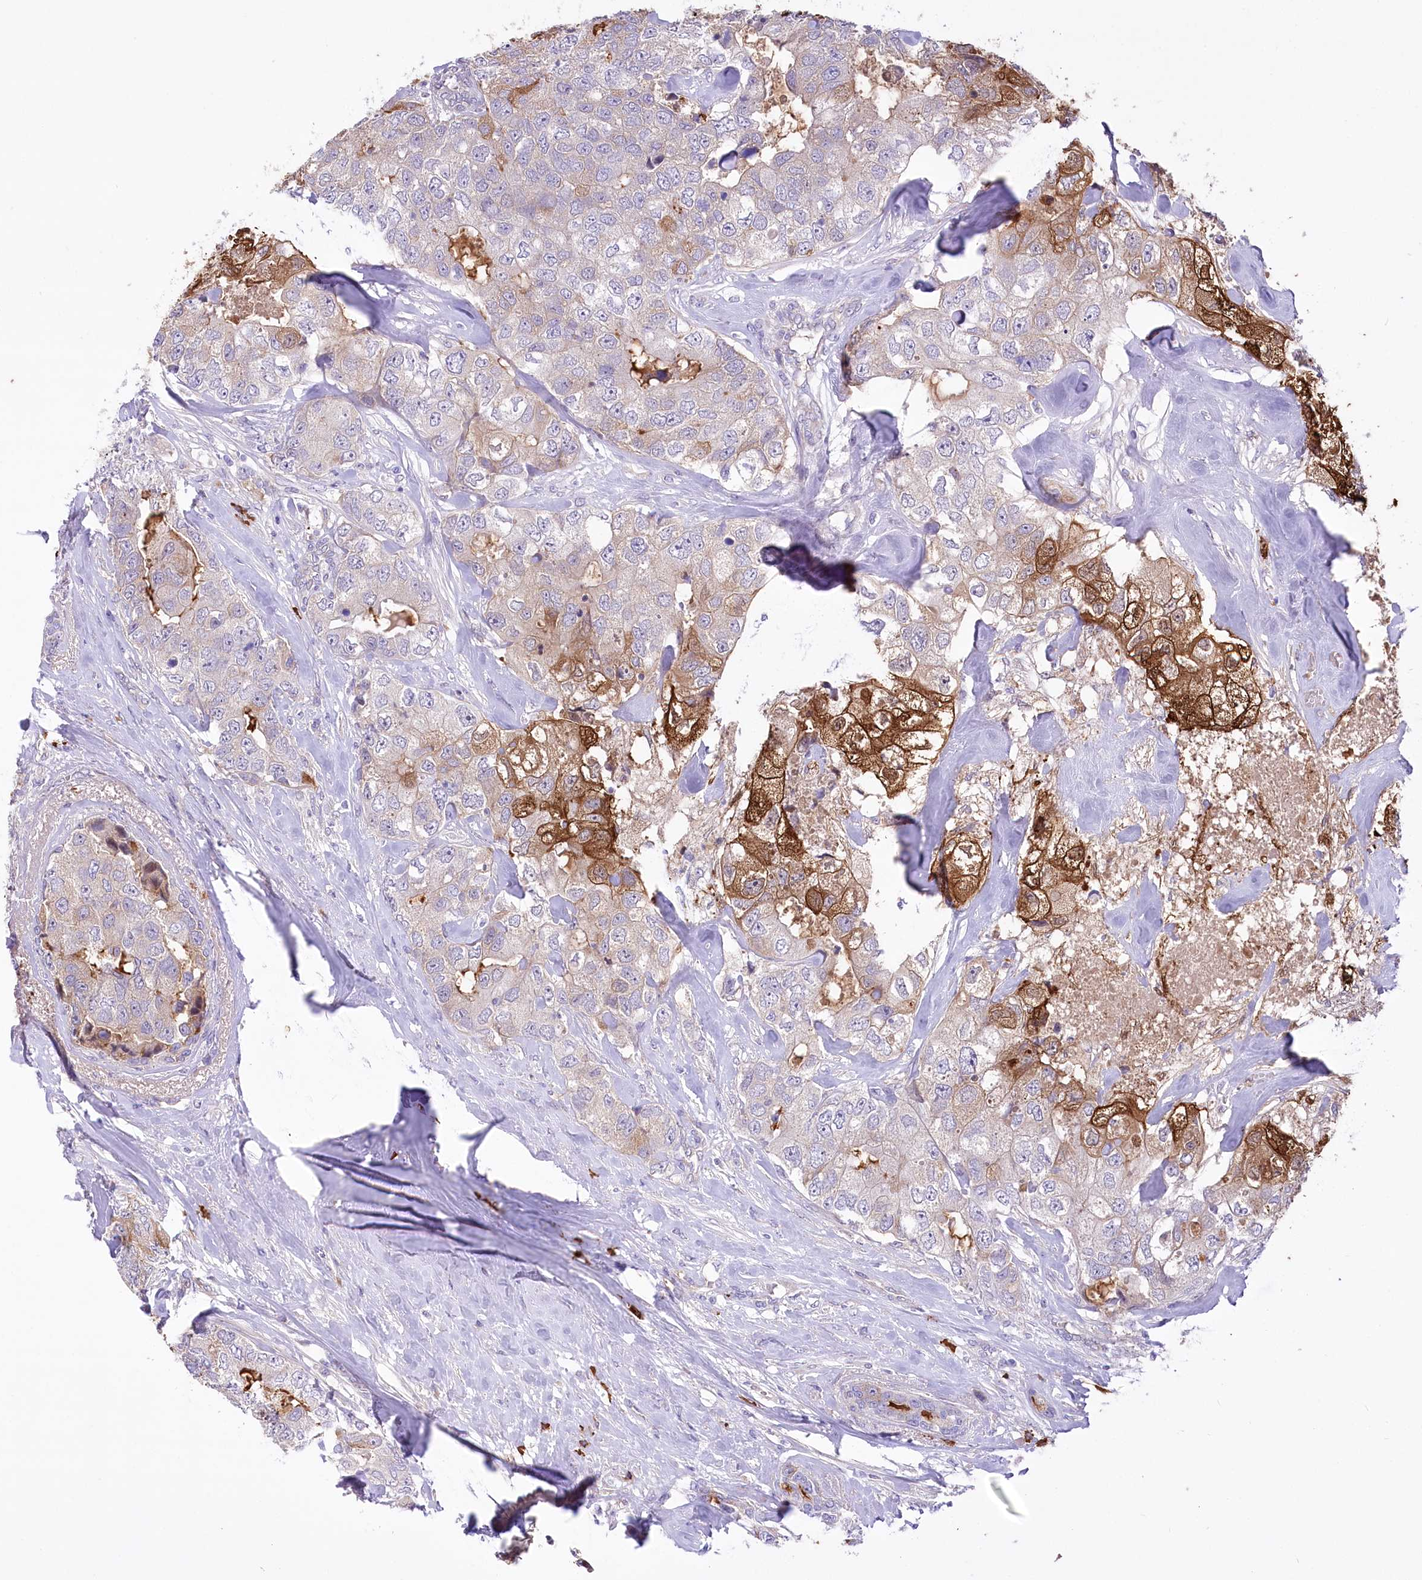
{"staining": {"intensity": "moderate", "quantity": "<25%", "location": "cytoplasmic/membranous"}, "tissue": "breast cancer", "cell_type": "Tumor cells", "image_type": "cancer", "snomed": [{"axis": "morphology", "description": "Duct carcinoma"}, {"axis": "topography", "description": "Breast"}], "caption": "Immunohistochemistry (IHC) of breast infiltrating ductal carcinoma exhibits low levels of moderate cytoplasmic/membranous positivity in about <25% of tumor cells. (brown staining indicates protein expression, while blue staining denotes nuclei).", "gene": "CEP164", "patient": {"sex": "female", "age": 62}}